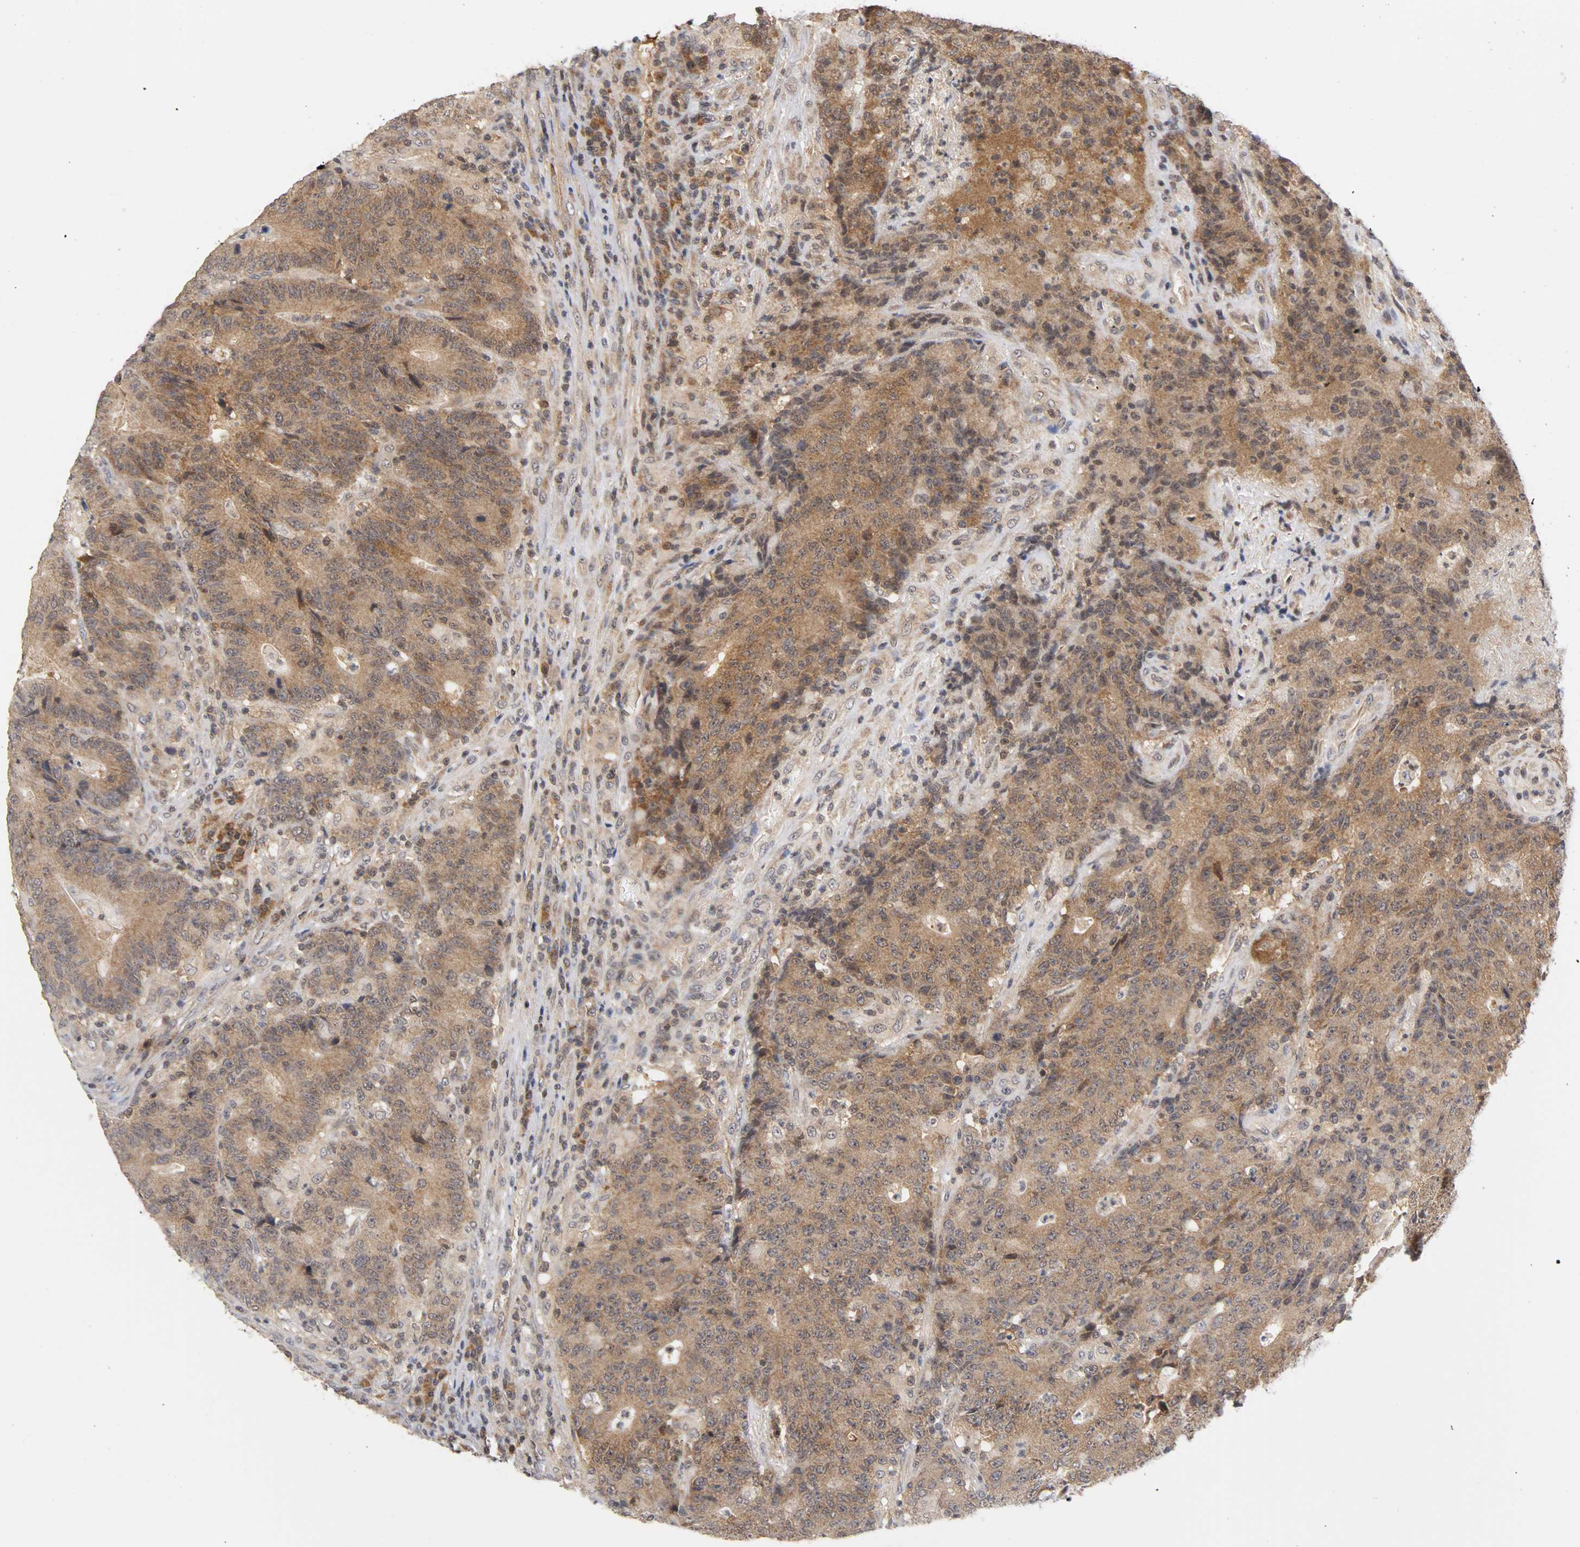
{"staining": {"intensity": "moderate", "quantity": ">75%", "location": "cytoplasmic/membranous,nuclear"}, "tissue": "colorectal cancer", "cell_type": "Tumor cells", "image_type": "cancer", "snomed": [{"axis": "morphology", "description": "Normal tissue, NOS"}, {"axis": "morphology", "description": "Adenocarcinoma, NOS"}, {"axis": "topography", "description": "Colon"}], "caption": "Protein expression analysis of adenocarcinoma (colorectal) demonstrates moderate cytoplasmic/membranous and nuclear staining in approximately >75% of tumor cells.", "gene": "UBE2M", "patient": {"sex": "female", "age": 75}}